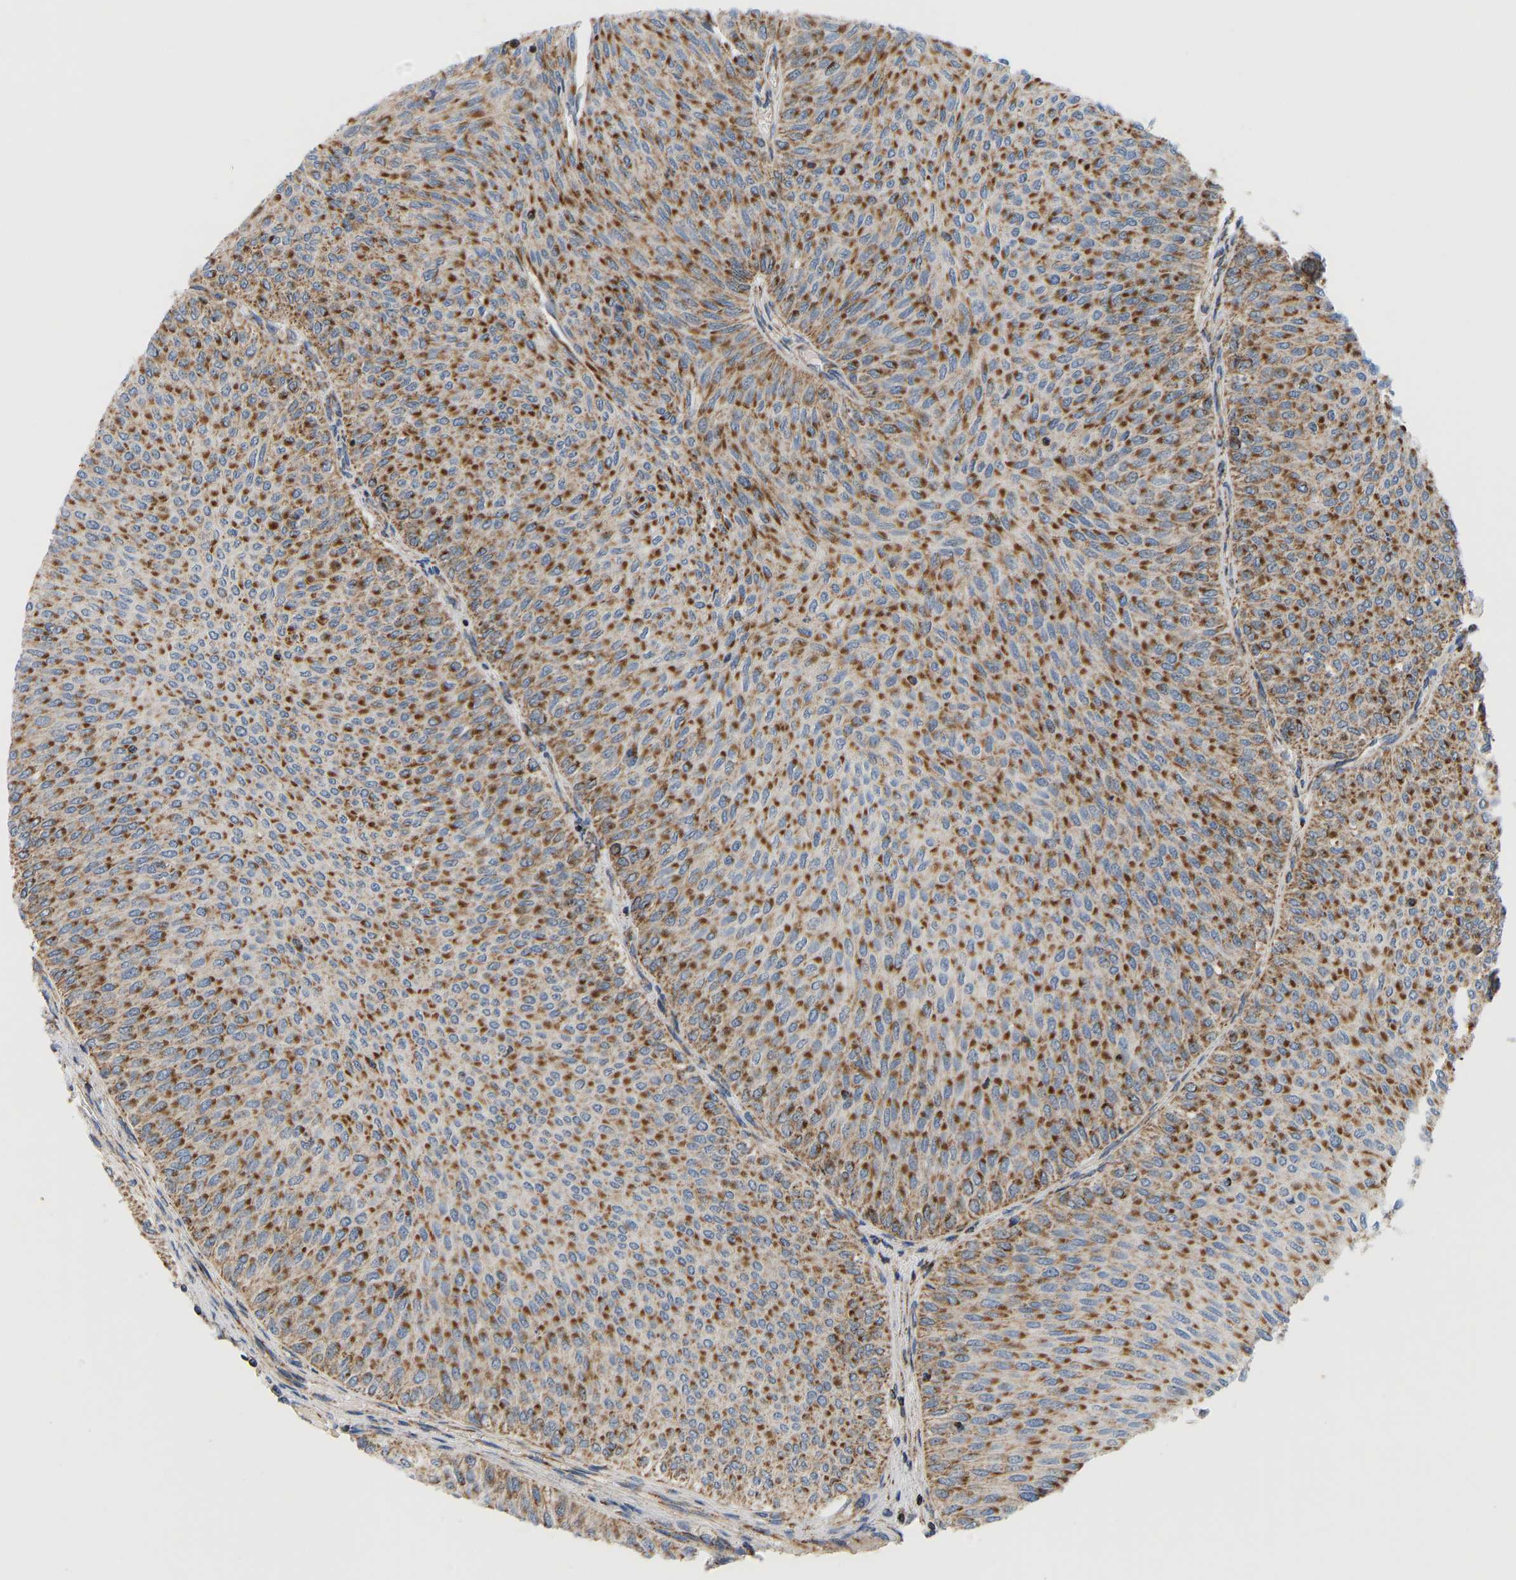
{"staining": {"intensity": "strong", "quantity": ">75%", "location": "cytoplasmic/membranous"}, "tissue": "urothelial cancer", "cell_type": "Tumor cells", "image_type": "cancer", "snomed": [{"axis": "morphology", "description": "Urothelial carcinoma, Low grade"}, {"axis": "topography", "description": "Urinary bladder"}], "caption": "Brown immunohistochemical staining in urothelial carcinoma (low-grade) shows strong cytoplasmic/membranous staining in approximately >75% of tumor cells.", "gene": "GPSM2", "patient": {"sex": "male", "age": 78}}